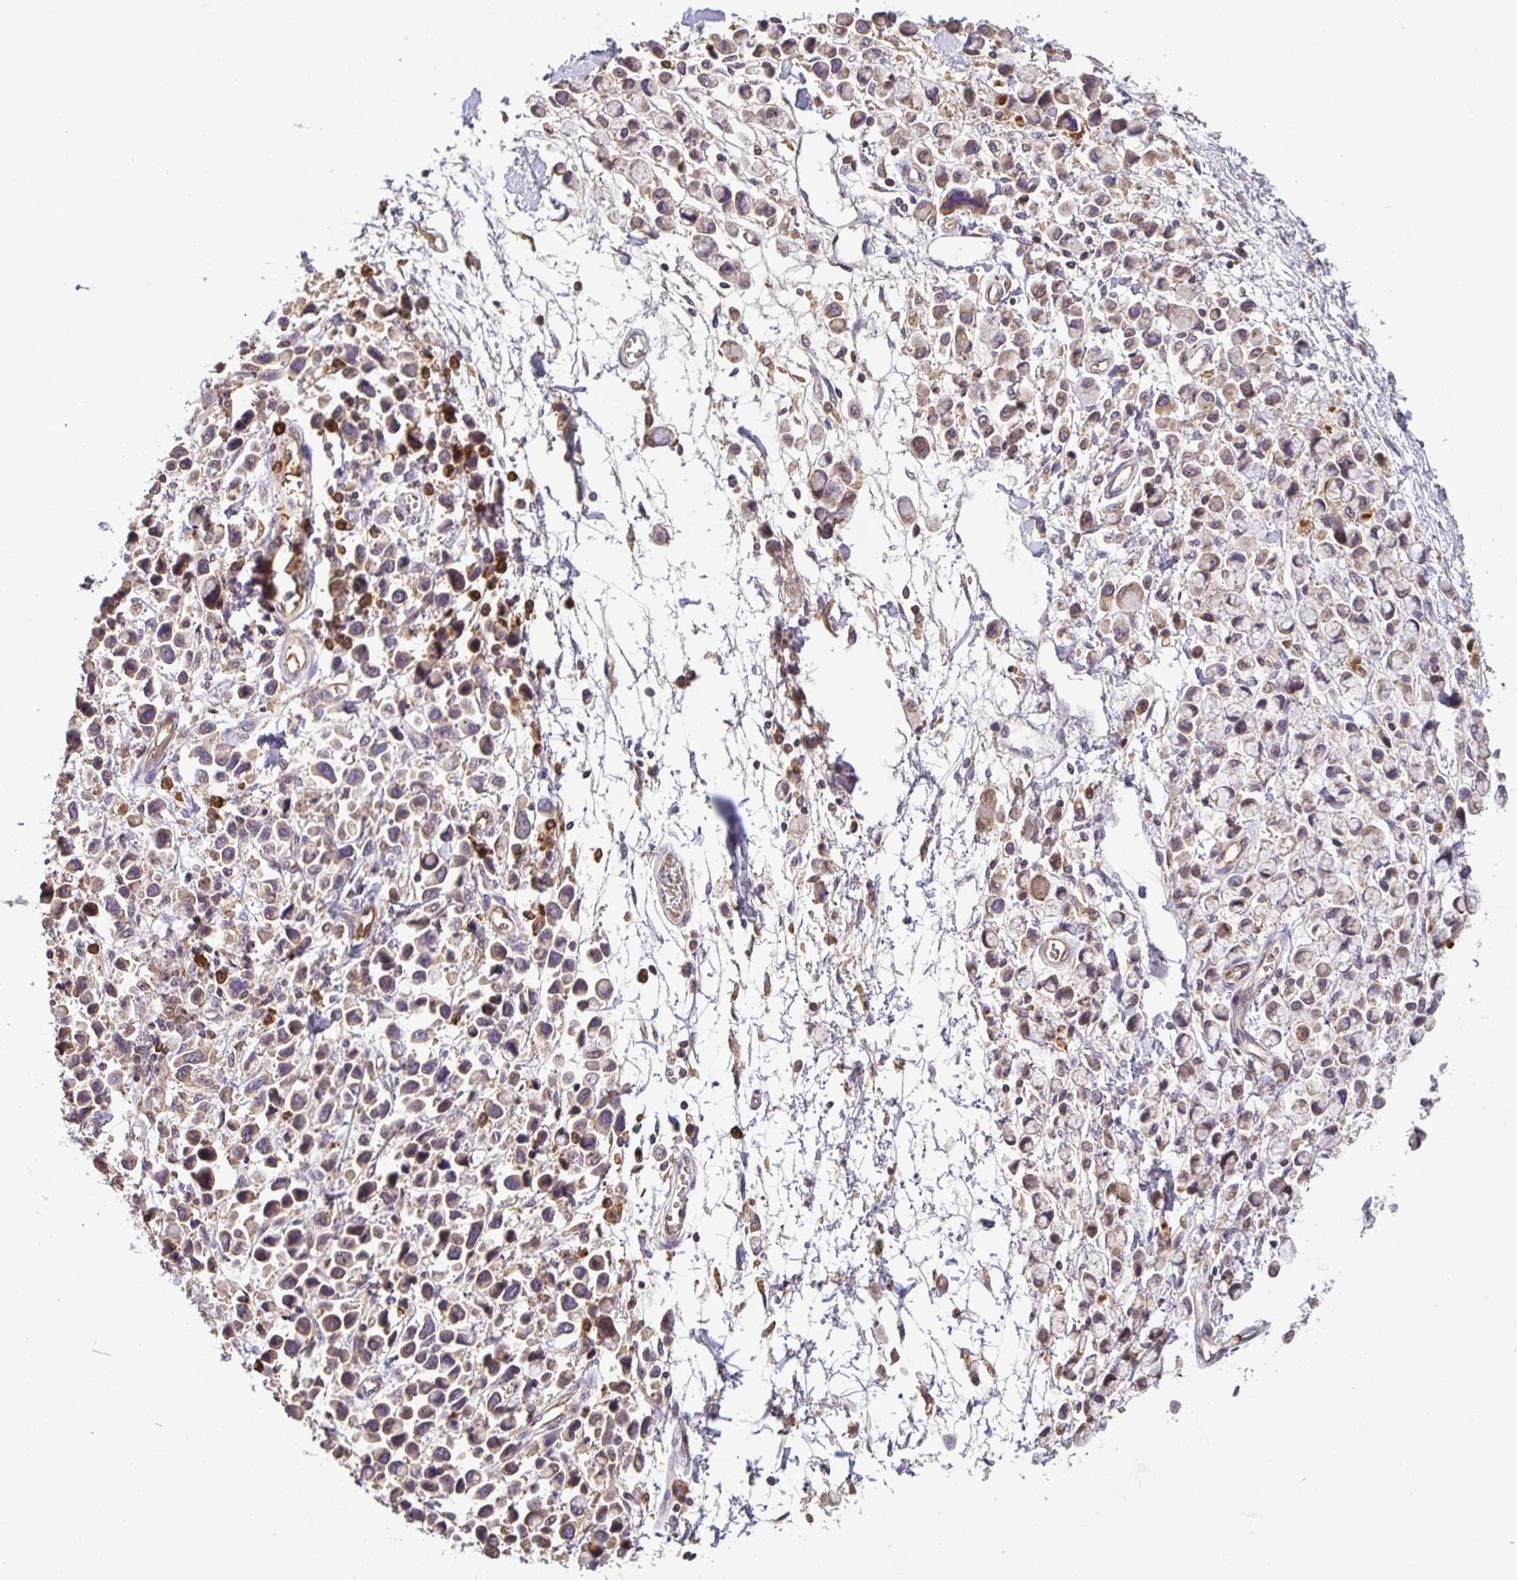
{"staining": {"intensity": "moderate", "quantity": "<25%", "location": "cytoplasmic/membranous,nuclear"}, "tissue": "stomach cancer", "cell_type": "Tumor cells", "image_type": "cancer", "snomed": [{"axis": "morphology", "description": "Adenocarcinoma, NOS"}, {"axis": "topography", "description": "Stomach"}], "caption": "Protein staining of stomach cancer tissue reveals moderate cytoplasmic/membranous and nuclear expression in about <25% of tumor cells.", "gene": "C1QTNF9B", "patient": {"sex": "female", "age": 81}}